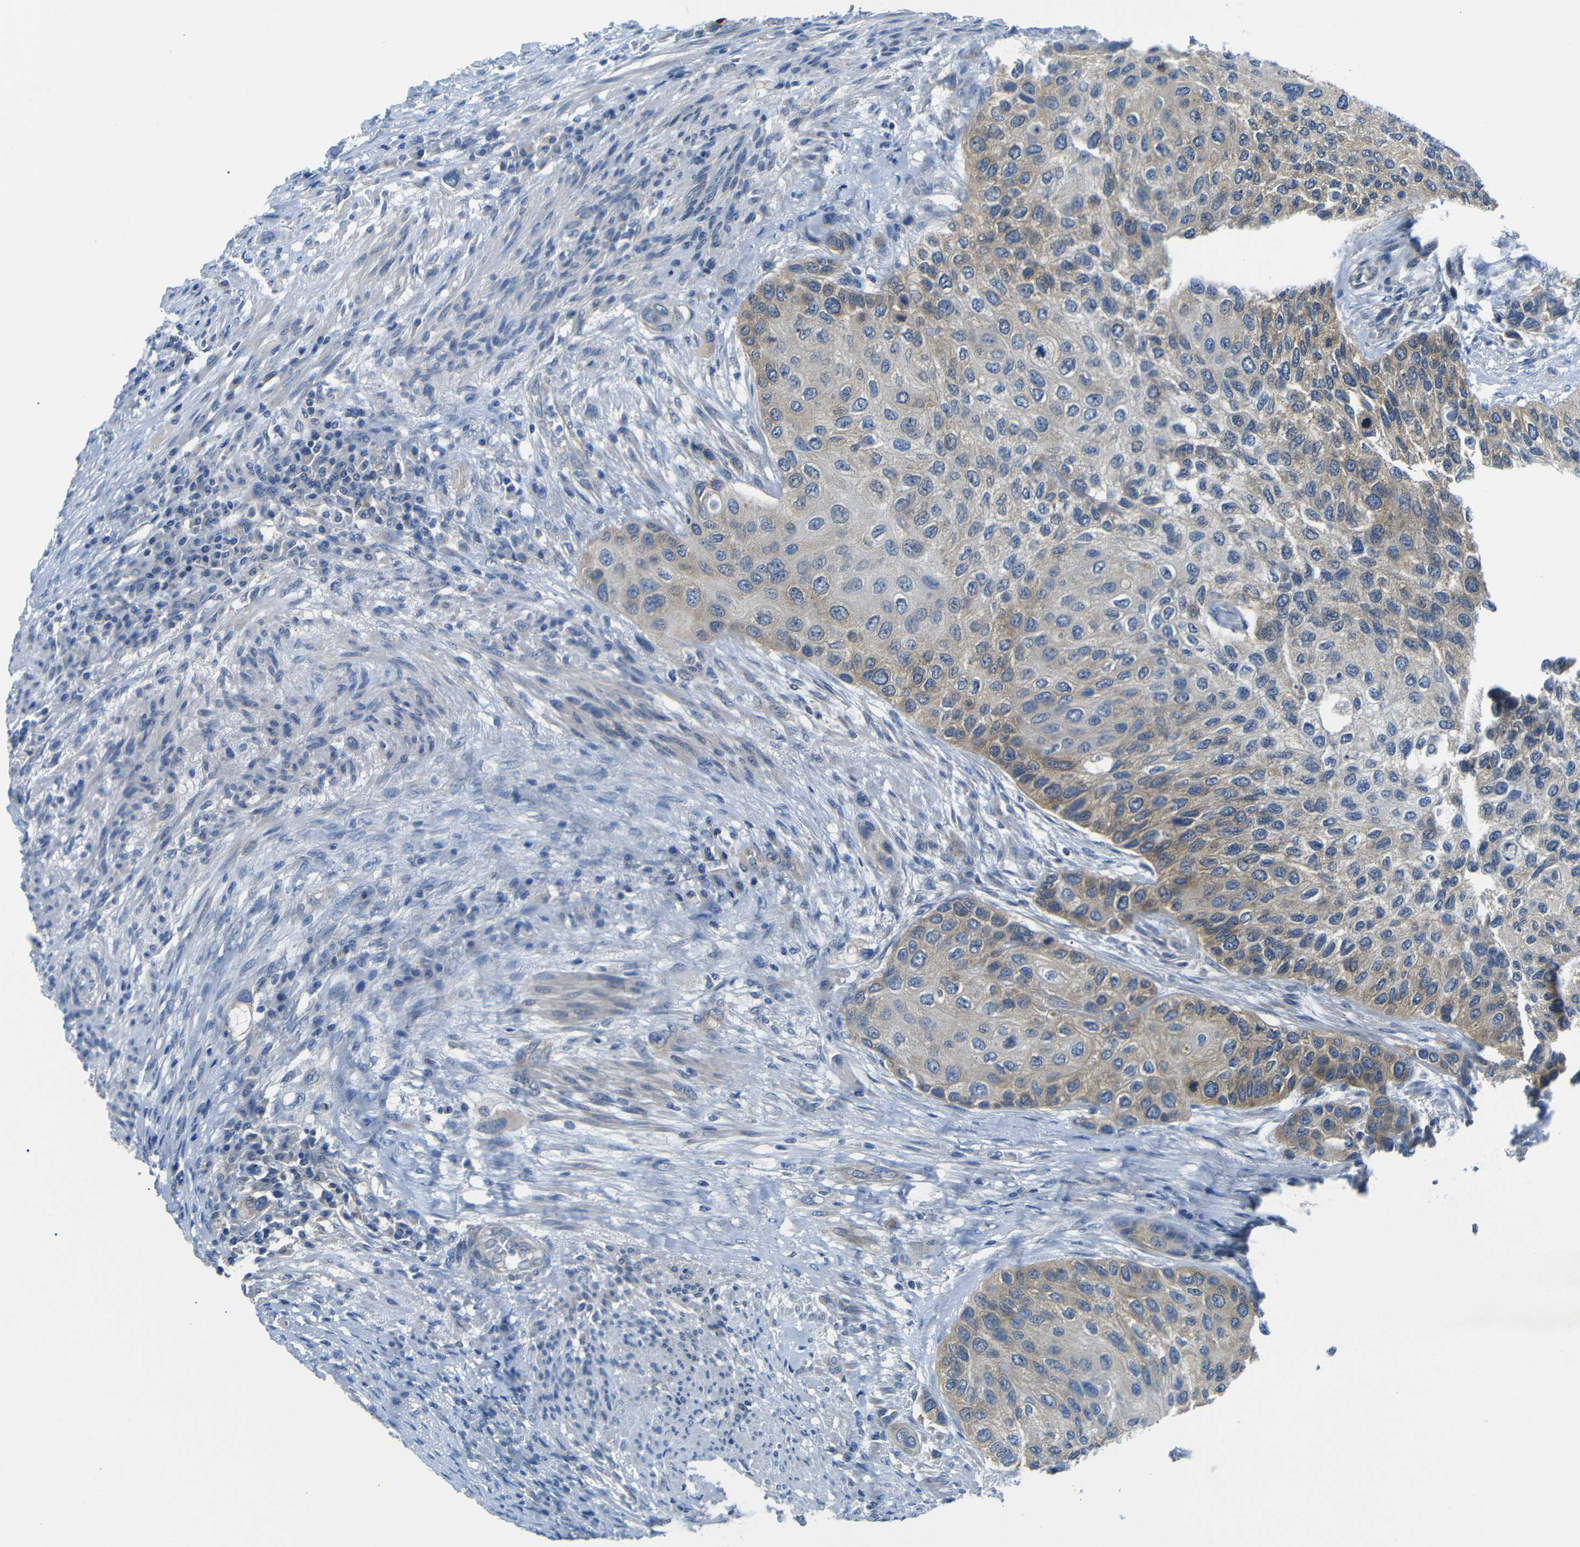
{"staining": {"intensity": "weak", "quantity": ">75%", "location": "cytoplasmic/membranous"}, "tissue": "urothelial cancer", "cell_type": "Tumor cells", "image_type": "cancer", "snomed": [{"axis": "morphology", "description": "Urothelial carcinoma, High grade"}, {"axis": "topography", "description": "Urinary bladder"}], "caption": "IHC staining of urothelial cancer, which displays low levels of weak cytoplasmic/membranous staining in about >75% of tumor cells indicating weak cytoplasmic/membranous protein staining. The staining was performed using DAB (brown) for protein detection and nuclei were counterstained in hematoxylin (blue).", "gene": "DCP1A", "patient": {"sex": "female", "age": 56}}